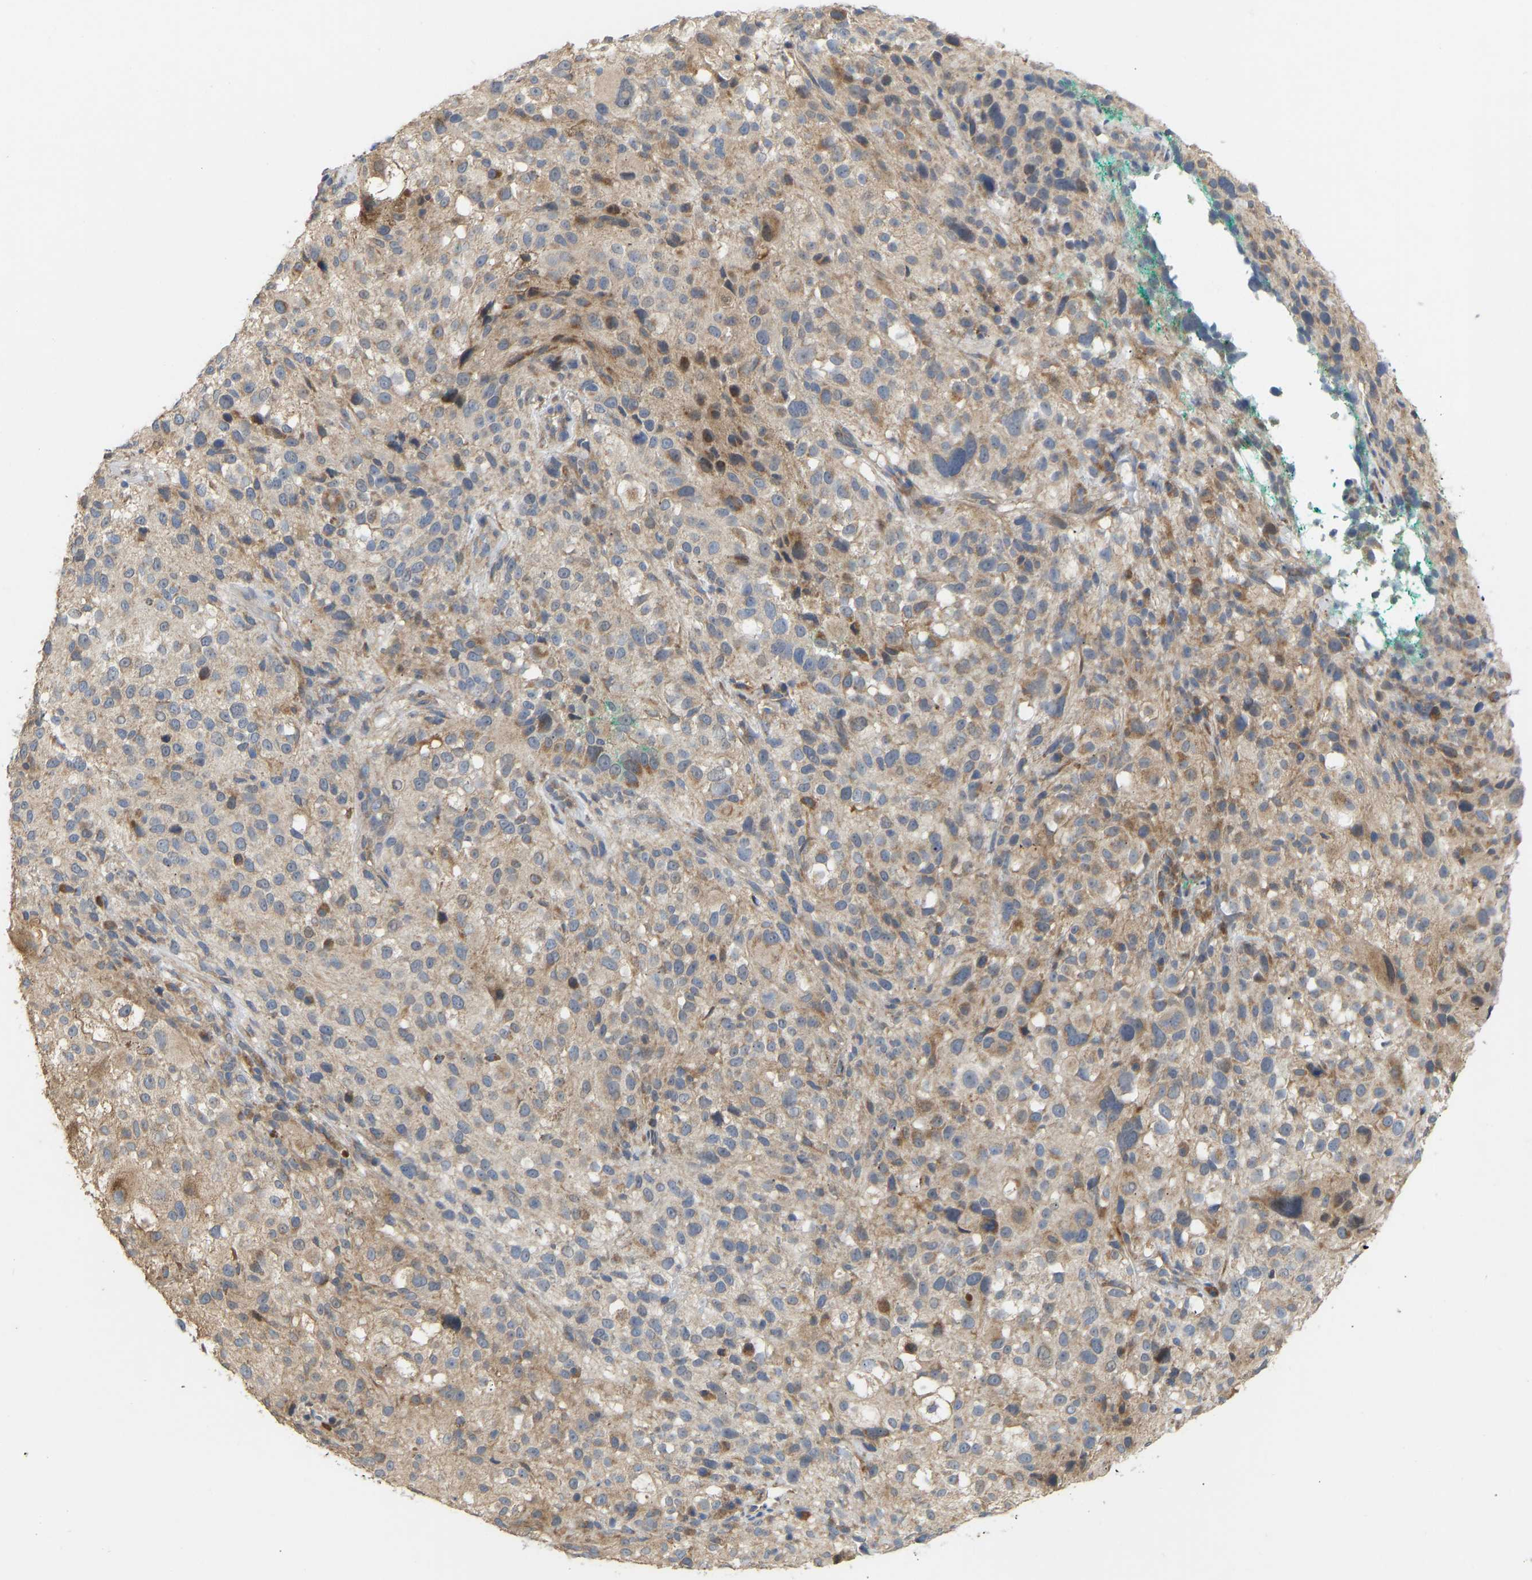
{"staining": {"intensity": "moderate", "quantity": "<25%", "location": "cytoplasmic/membranous"}, "tissue": "melanoma", "cell_type": "Tumor cells", "image_type": "cancer", "snomed": [{"axis": "morphology", "description": "Necrosis, NOS"}, {"axis": "morphology", "description": "Malignant melanoma, NOS"}, {"axis": "topography", "description": "Skin"}], "caption": "IHC of human melanoma reveals low levels of moderate cytoplasmic/membranous staining in approximately <25% of tumor cells.", "gene": "HACD2", "patient": {"sex": "female", "age": 87}}